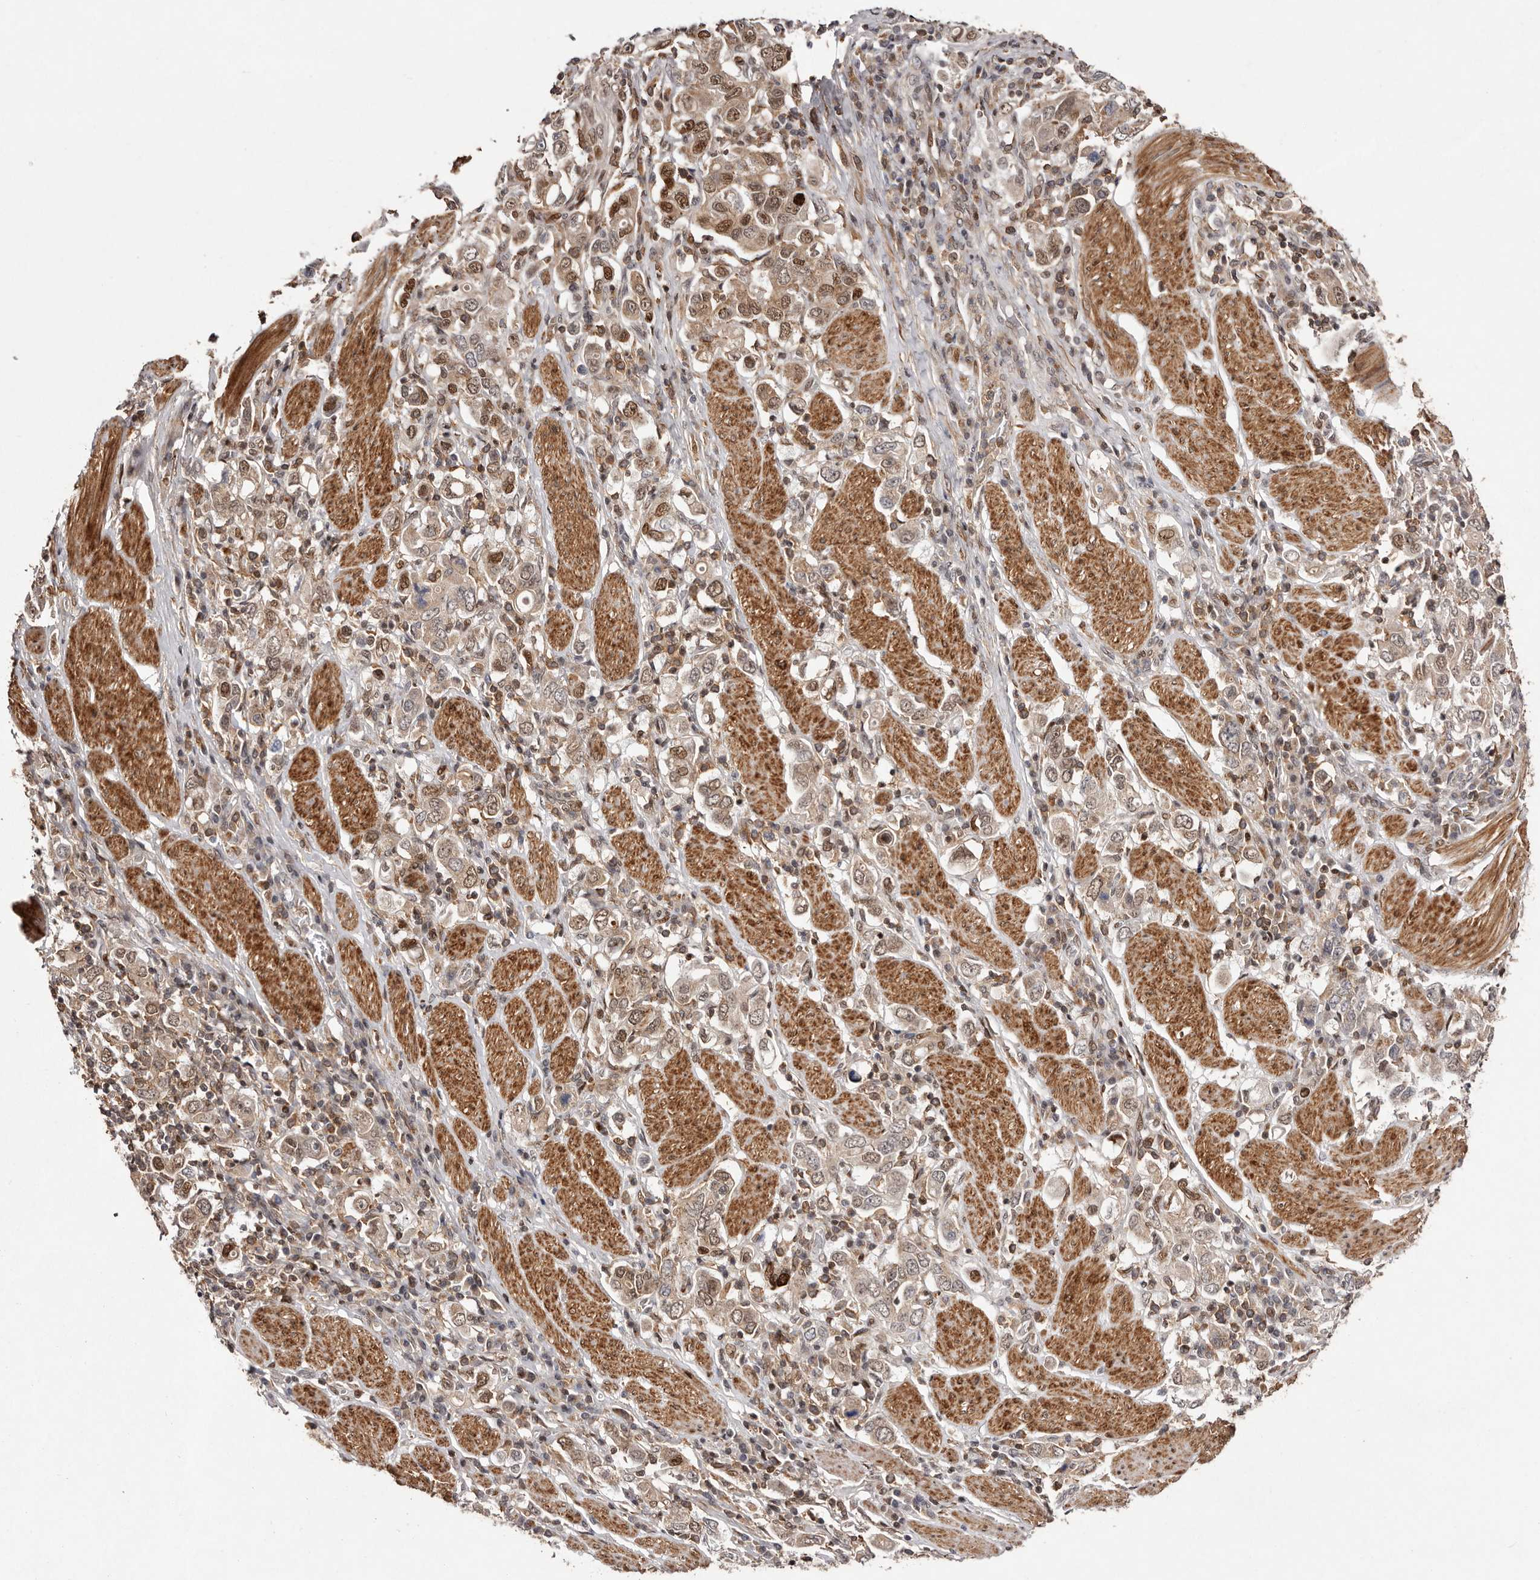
{"staining": {"intensity": "moderate", "quantity": "25%-75%", "location": "nuclear"}, "tissue": "stomach cancer", "cell_type": "Tumor cells", "image_type": "cancer", "snomed": [{"axis": "morphology", "description": "Adenocarcinoma, NOS"}, {"axis": "topography", "description": "Stomach, upper"}], "caption": "The micrograph demonstrates a brown stain indicating the presence of a protein in the nuclear of tumor cells in stomach adenocarcinoma.", "gene": "FBXO5", "patient": {"sex": "male", "age": 62}}